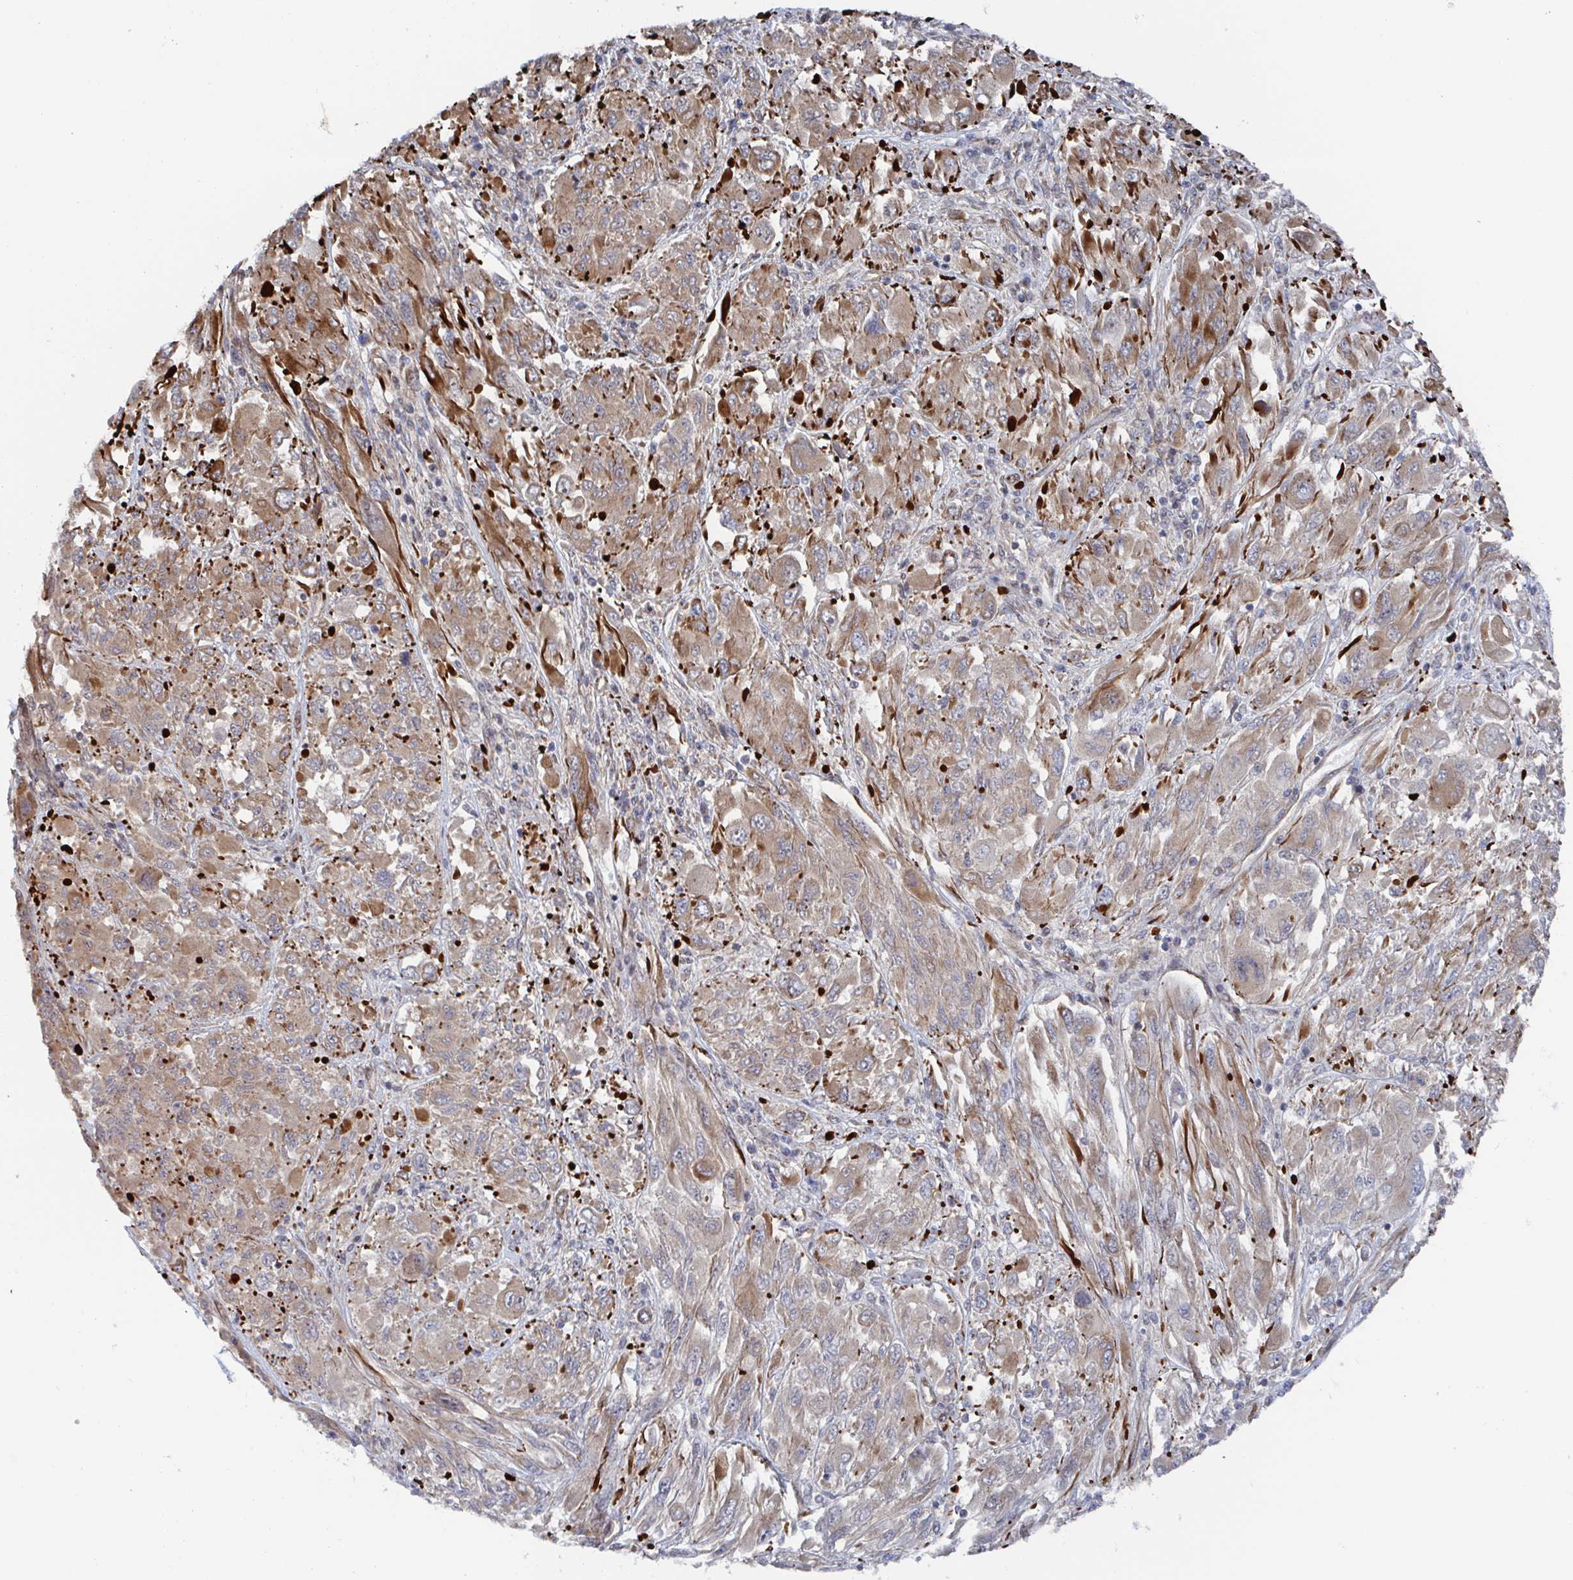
{"staining": {"intensity": "weak", "quantity": ">75%", "location": "cytoplasmic/membranous"}, "tissue": "melanoma", "cell_type": "Tumor cells", "image_type": "cancer", "snomed": [{"axis": "morphology", "description": "Malignant melanoma, NOS"}, {"axis": "topography", "description": "Skin"}], "caption": "Immunohistochemistry histopathology image of malignant melanoma stained for a protein (brown), which demonstrates low levels of weak cytoplasmic/membranous positivity in about >75% of tumor cells.", "gene": "DVL3", "patient": {"sex": "female", "age": 91}}